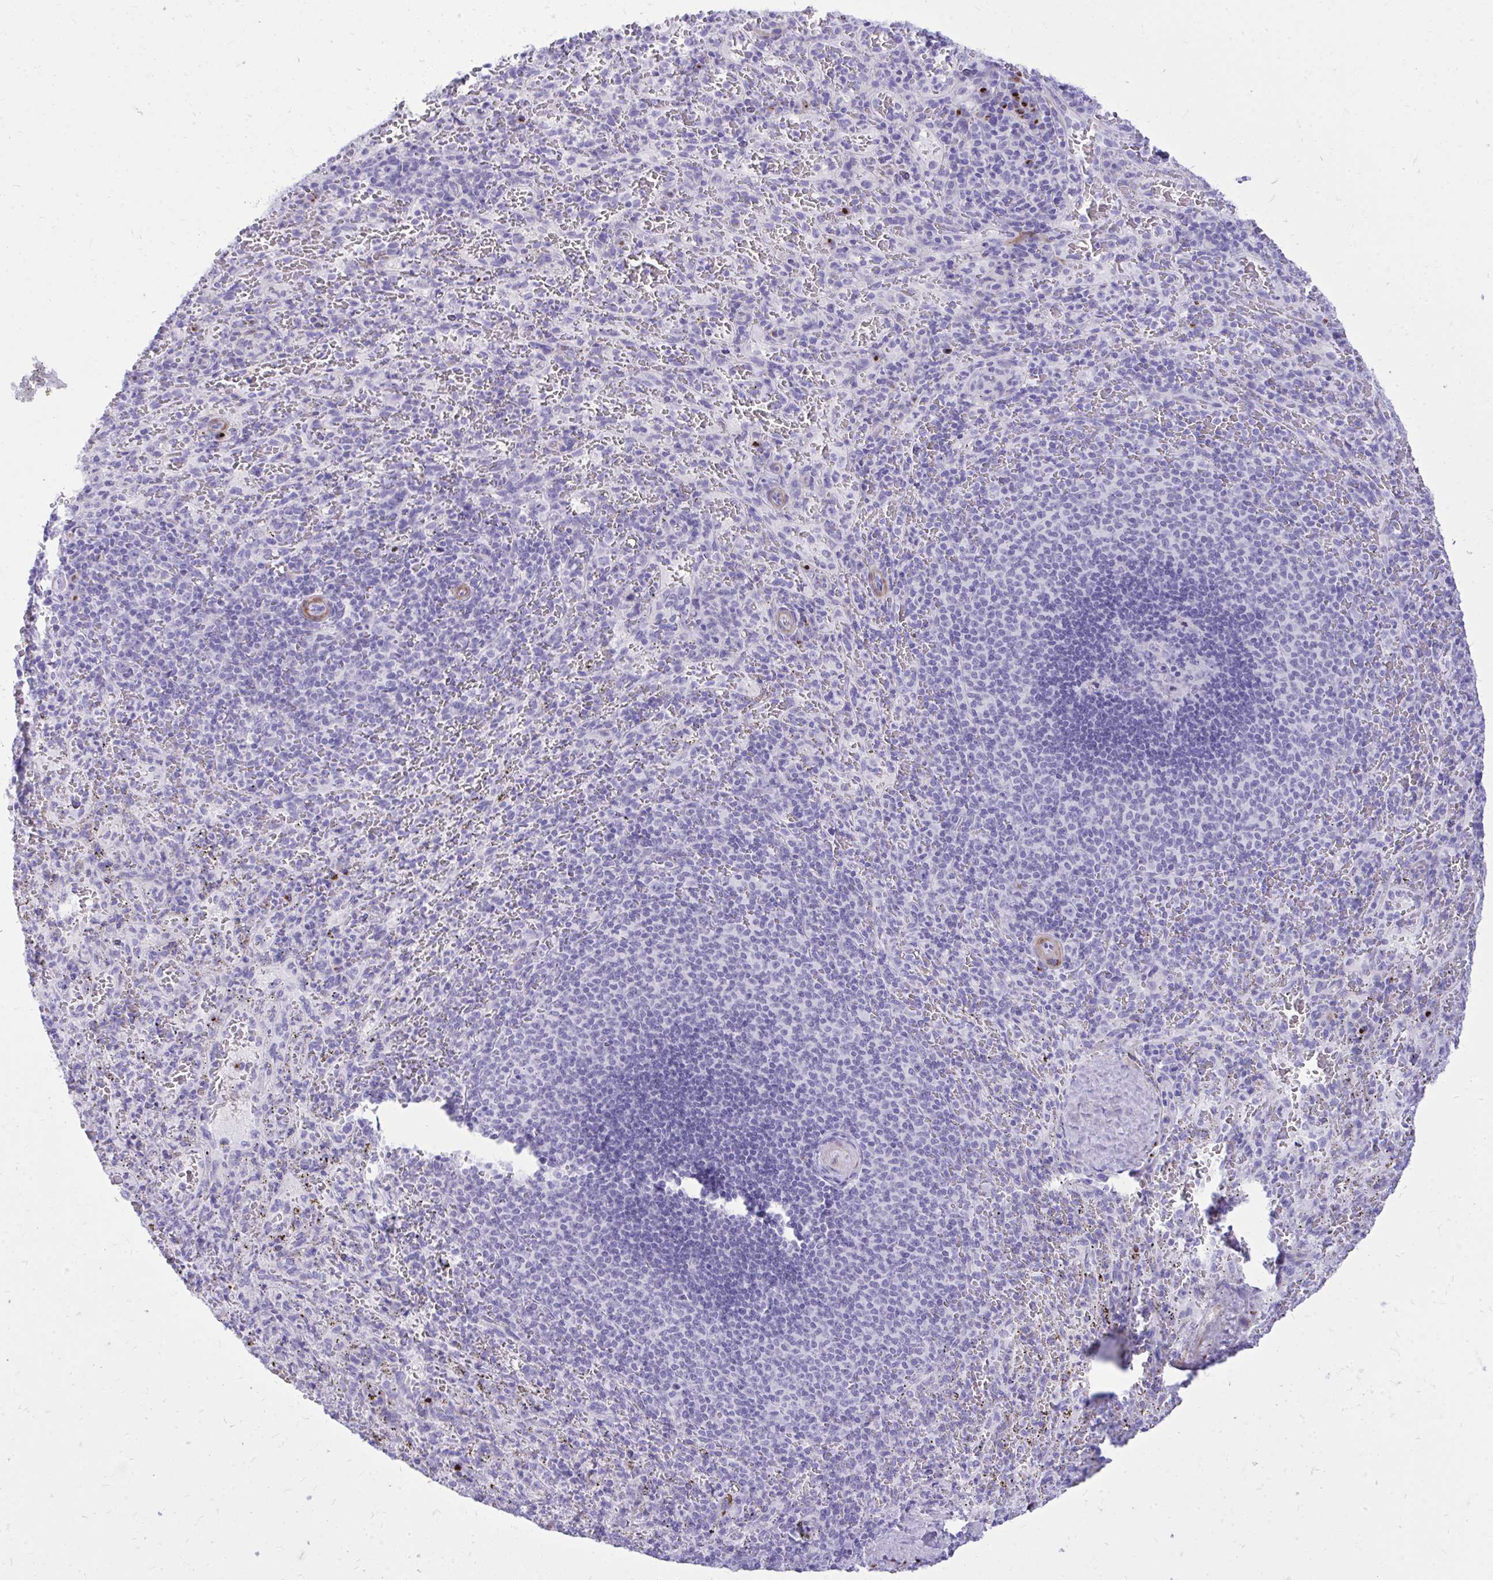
{"staining": {"intensity": "negative", "quantity": "none", "location": "none"}, "tissue": "spleen", "cell_type": "Cells in red pulp", "image_type": "normal", "snomed": [{"axis": "morphology", "description": "Normal tissue, NOS"}, {"axis": "topography", "description": "Spleen"}], "caption": "This image is of benign spleen stained with immunohistochemistry (IHC) to label a protein in brown with the nuclei are counter-stained blue. There is no staining in cells in red pulp. (Brightfield microscopy of DAB (3,3'-diaminobenzidine) IHC at high magnification).", "gene": "ANKDD1B", "patient": {"sex": "male", "age": 57}}